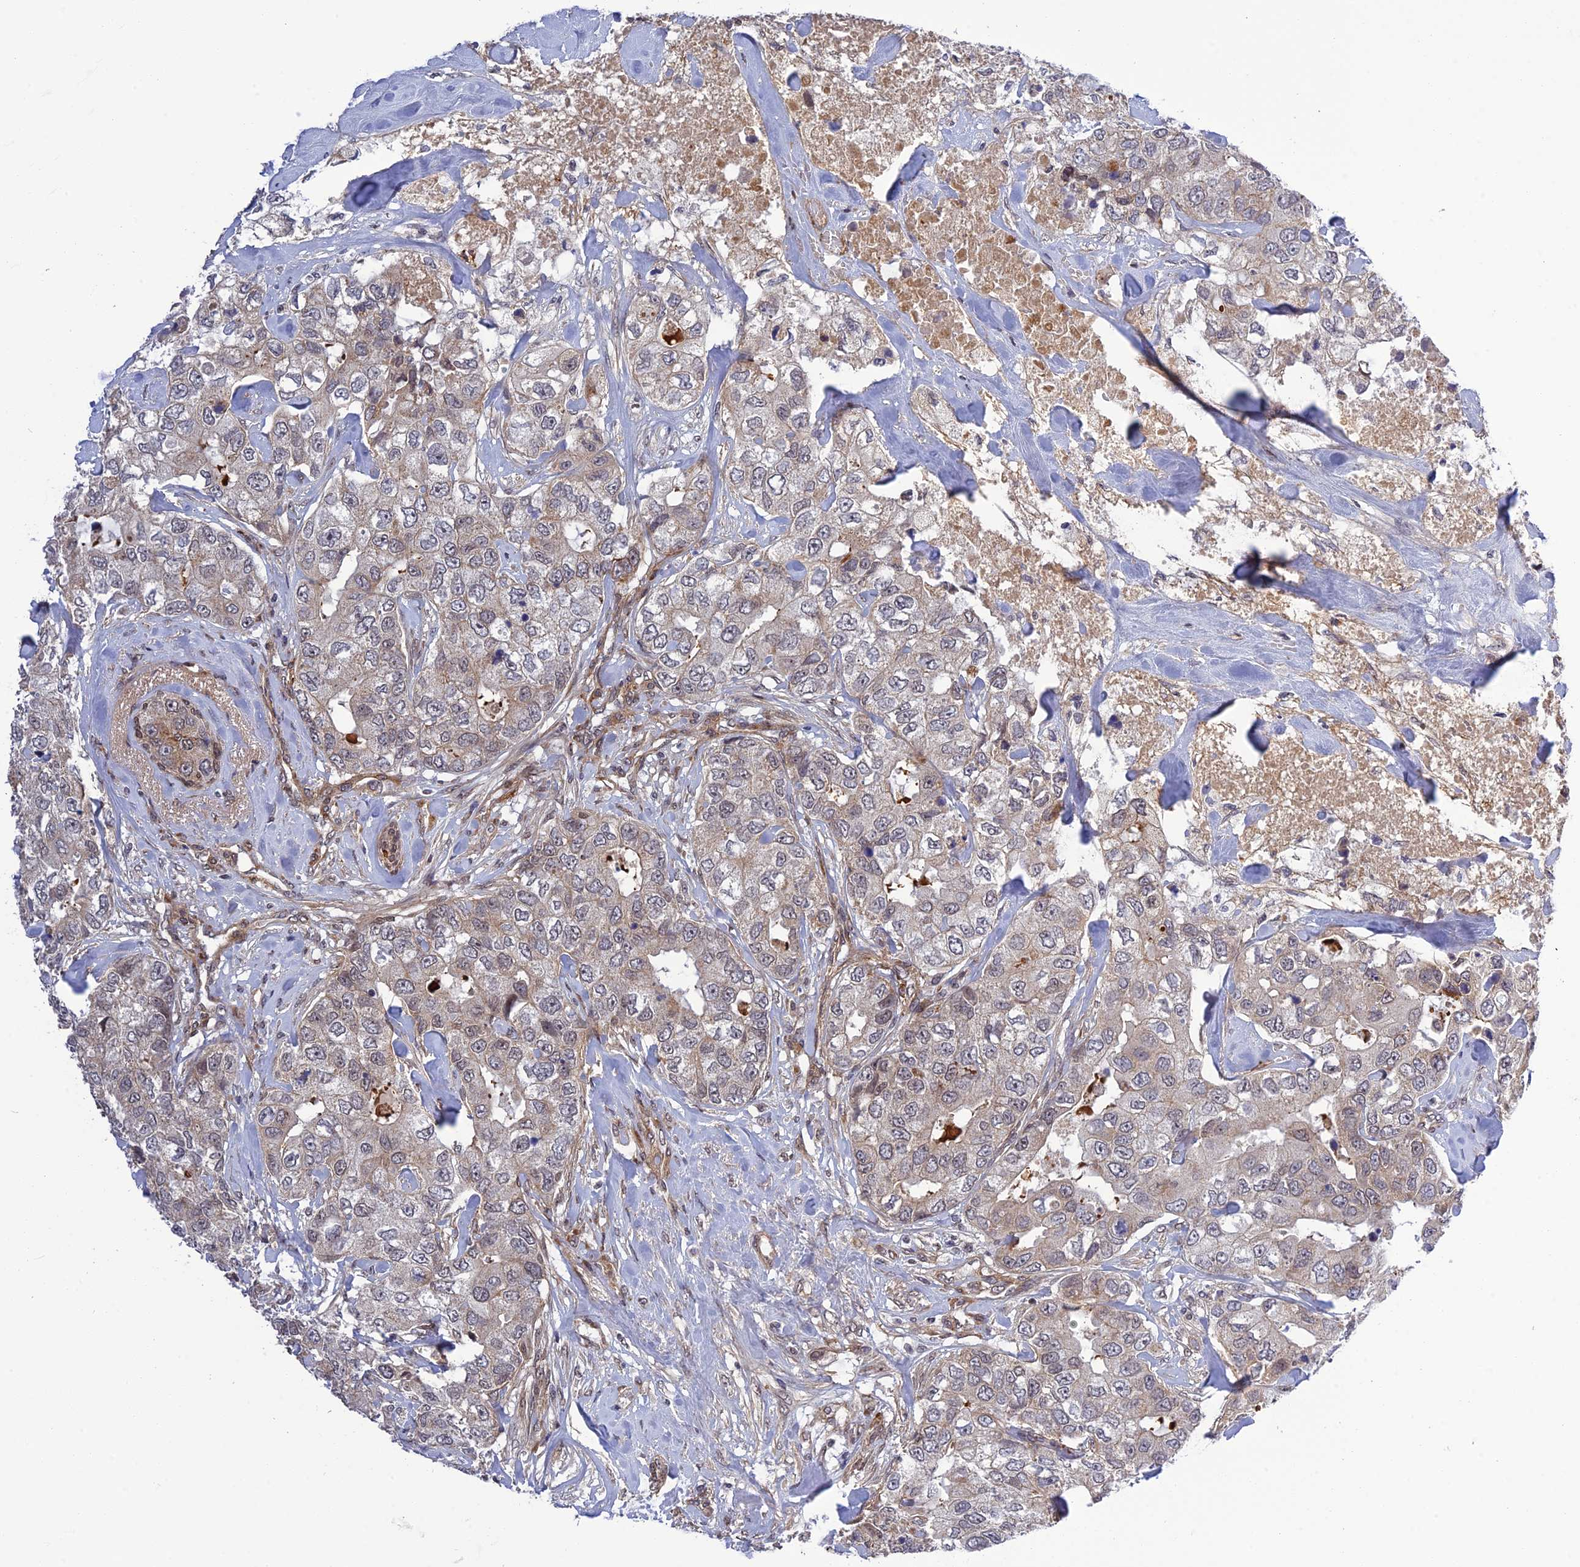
{"staining": {"intensity": "weak", "quantity": "25%-75%", "location": "cytoplasmic/membranous,nuclear"}, "tissue": "breast cancer", "cell_type": "Tumor cells", "image_type": "cancer", "snomed": [{"axis": "morphology", "description": "Duct carcinoma"}, {"axis": "topography", "description": "Breast"}], "caption": "A brown stain labels weak cytoplasmic/membranous and nuclear staining of a protein in breast cancer (invasive ductal carcinoma) tumor cells. (DAB IHC with brightfield microscopy, high magnification).", "gene": "REXO1", "patient": {"sex": "female", "age": 62}}